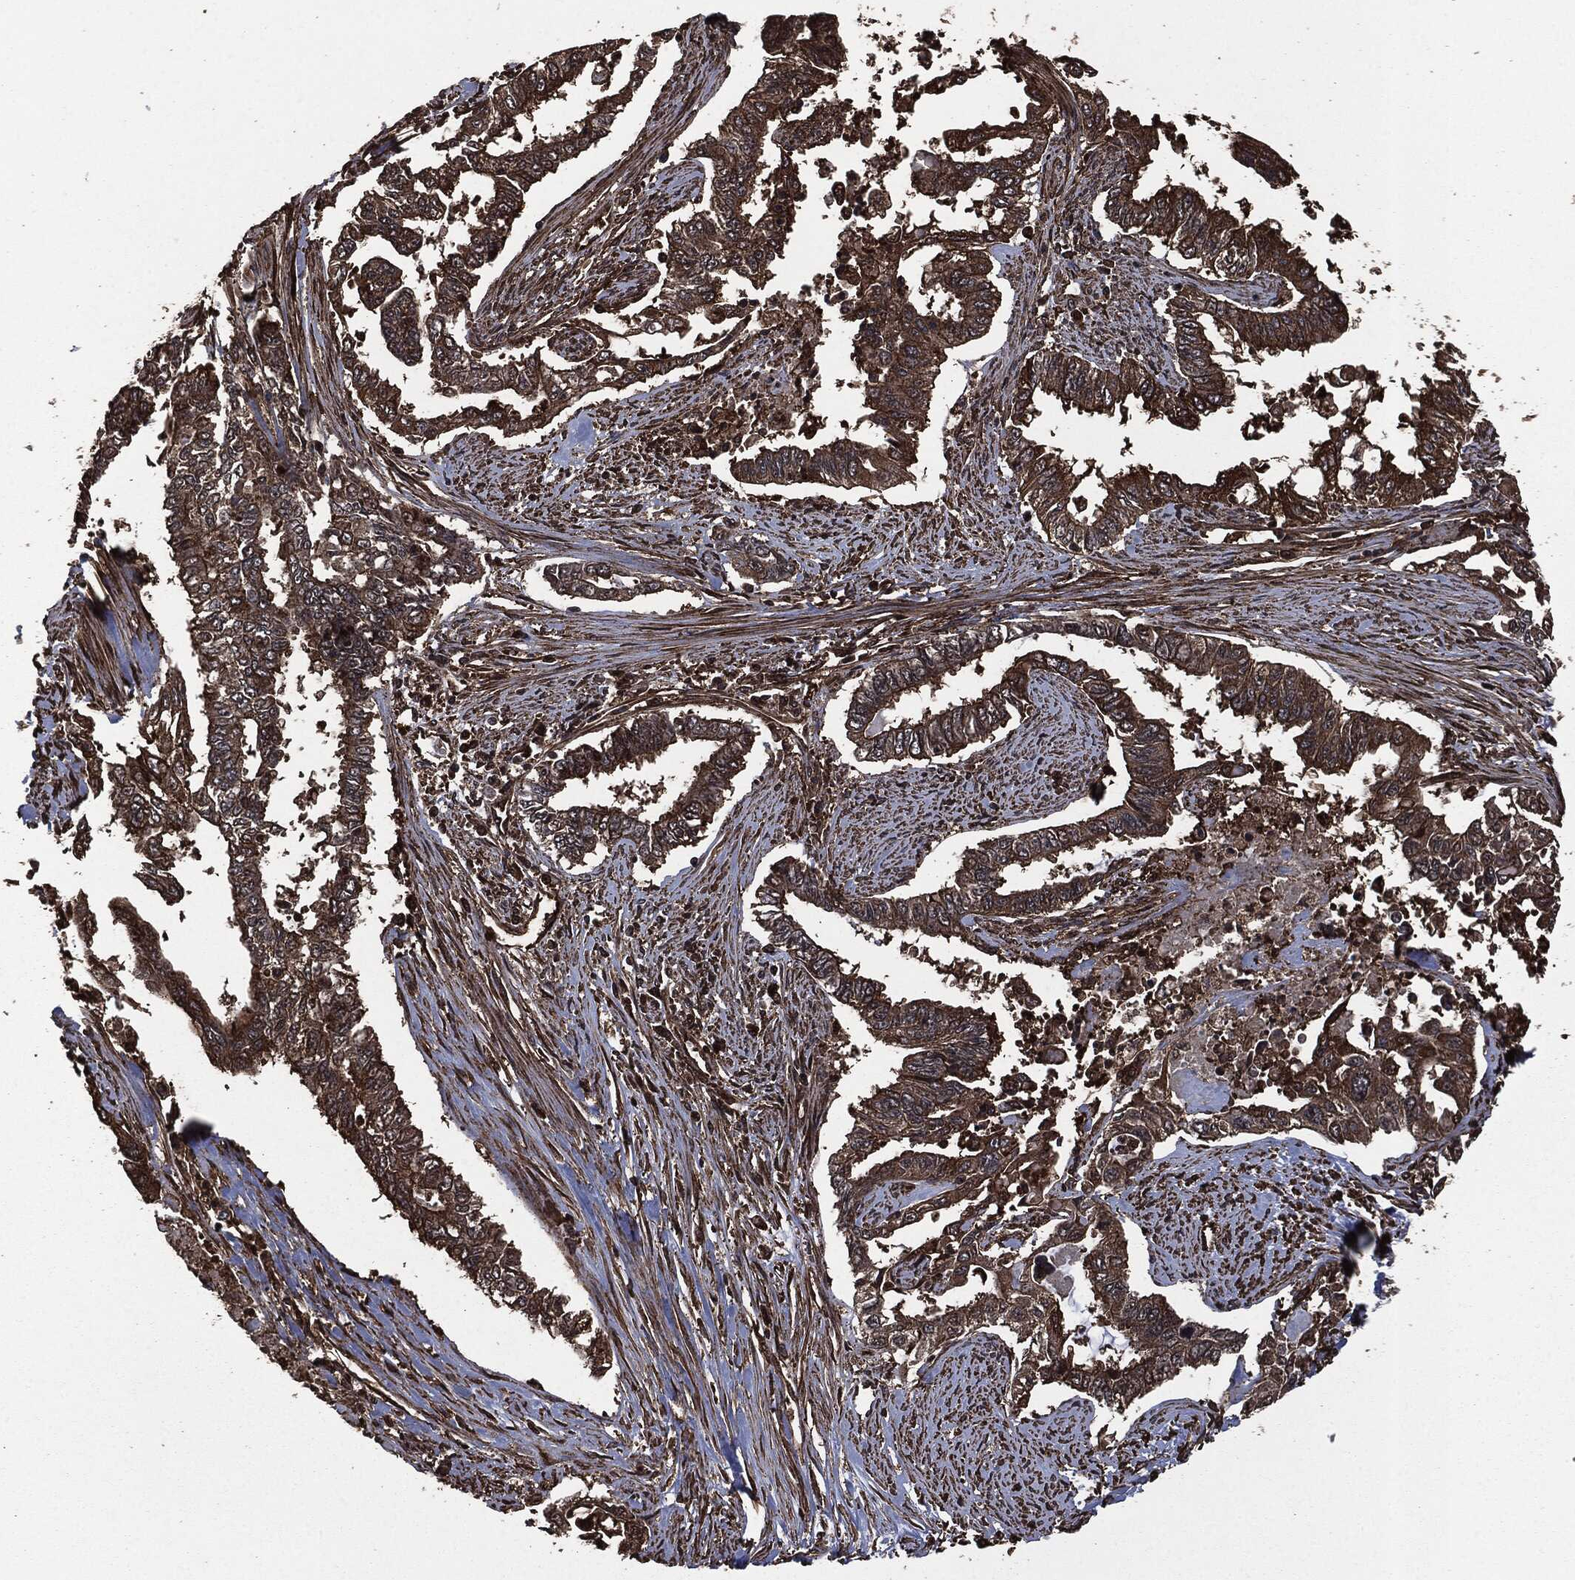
{"staining": {"intensity": "strong", "quantity": ">75%", "location": "cytoplasmic/membranous"}, "tissue": "endometrial cancer", "cell_type": "Tumor cells", "image_type": "cancer", "snomed": [{"axis": "morphology", "description": "Adenocarcinoma, NOS"}, {"axis": "topography", "description": "Uterus"}], "caption": "Human endometrial cancer (adenocarcinoma) stained for a protein (brown) displays strong cytoplasmic/membranous positive expression in about >75% of tumor cells.", "gene": "HRAS", "patient": {"sex": "female", "age": 59}}